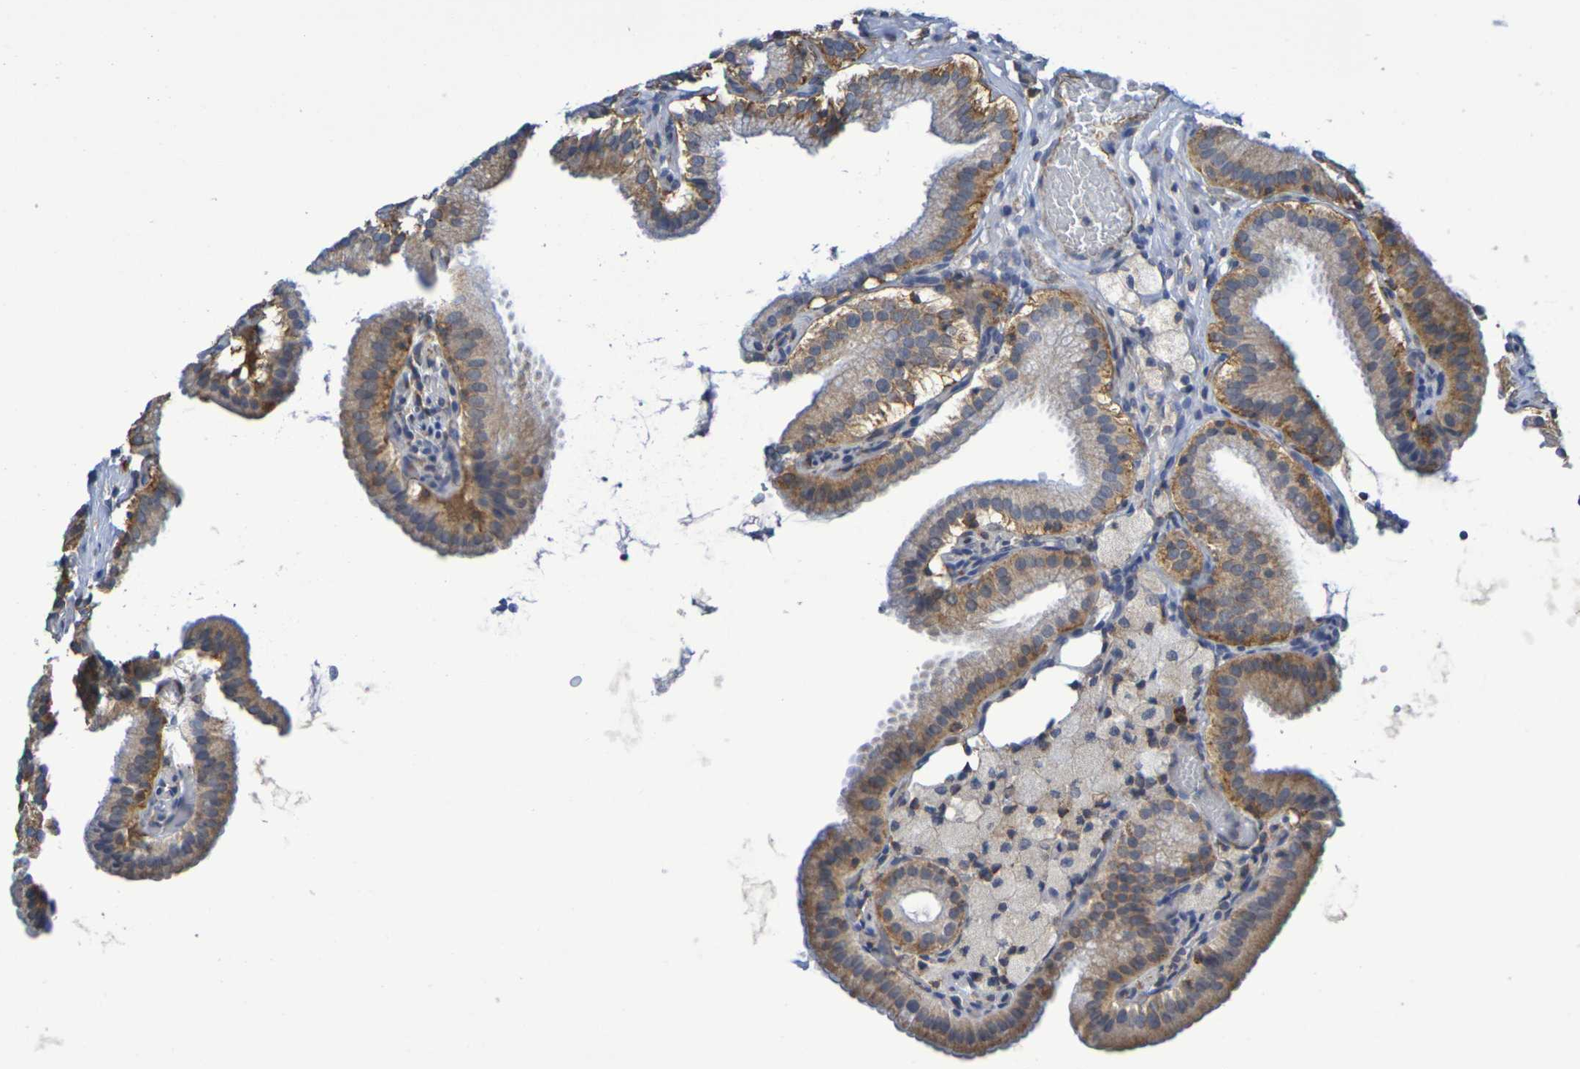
{"staining": {"intensity": "moderate", "quantity": ">75%", "location": "cytoplasmic/membranous"}, "tissue": "gallbladder", "cell_type": "Glandular cells", "image_type": "normal", "snomed": [{"axis": "morphology", "description": "Normal tissue, NOS"}, {"axis": "topography", "description": "Gallbladder"}], "caption": "Glandular cells reveal medium levels of moderate cytoplasmic/membranous expression in approximately >75% of cells in benign human gallbladder.", "gene": "CHRNB1", "patient": {"sex": "male", "age": 54}}